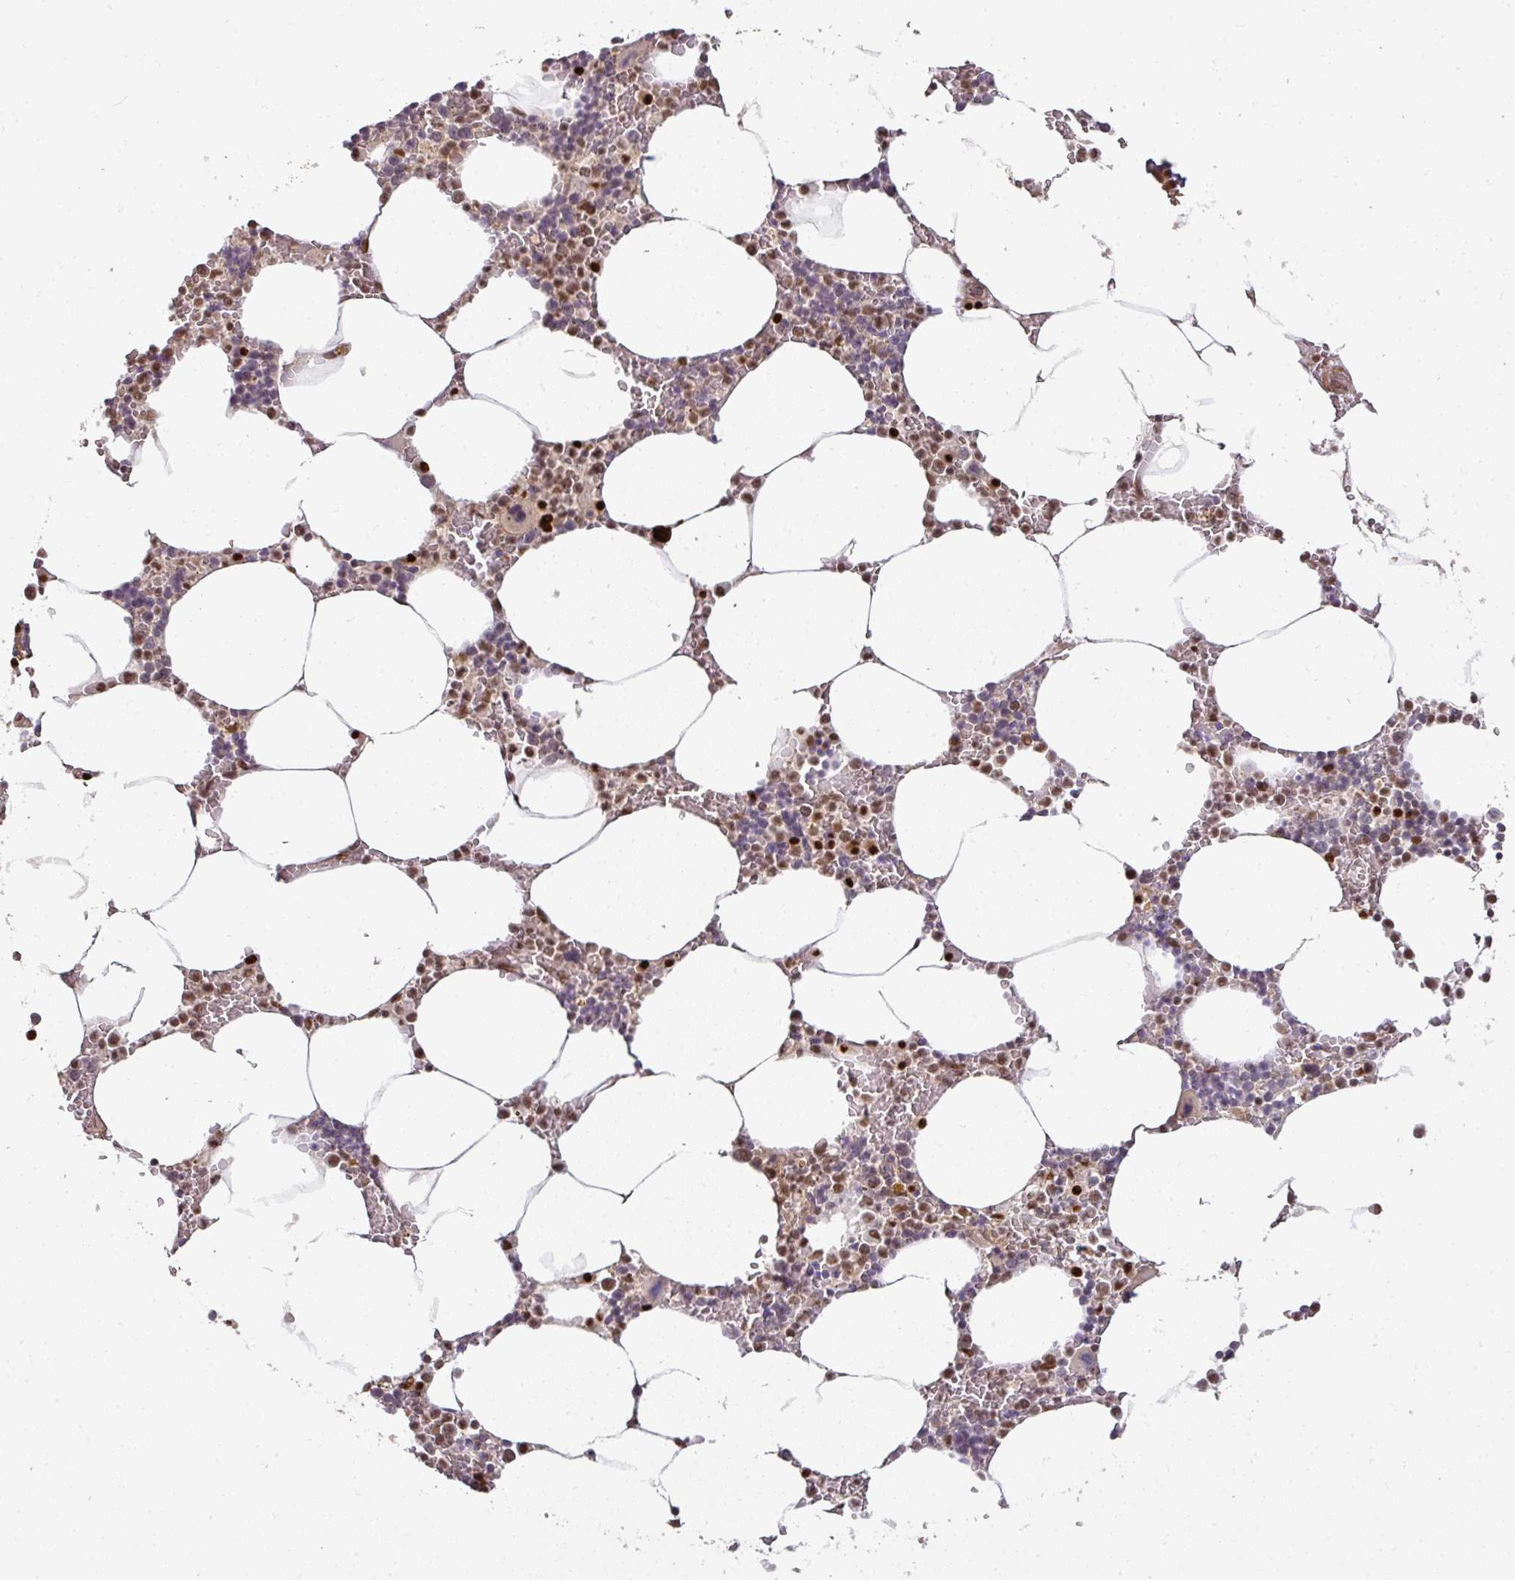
{"staining": {"intensity": "moderate", "quantity": "<25%", "location": "nuclear"}, "tissue": "bone marrow", "cell_type": "Hematopoietic cells", "image_type": "normal", "snomed": [{"axis": "morphology", "description": "Normal tissue, NOS"}, {"axis": "topography", "description": "Bone marrow"}], "caption": "Bone marrow stained for a protein (brown) shows moderate nuclear positive expression in approximately <25% of hematopoietic cells.", "gene": "GPRIN2", "patient": {"sex": "male", "age": 70}}